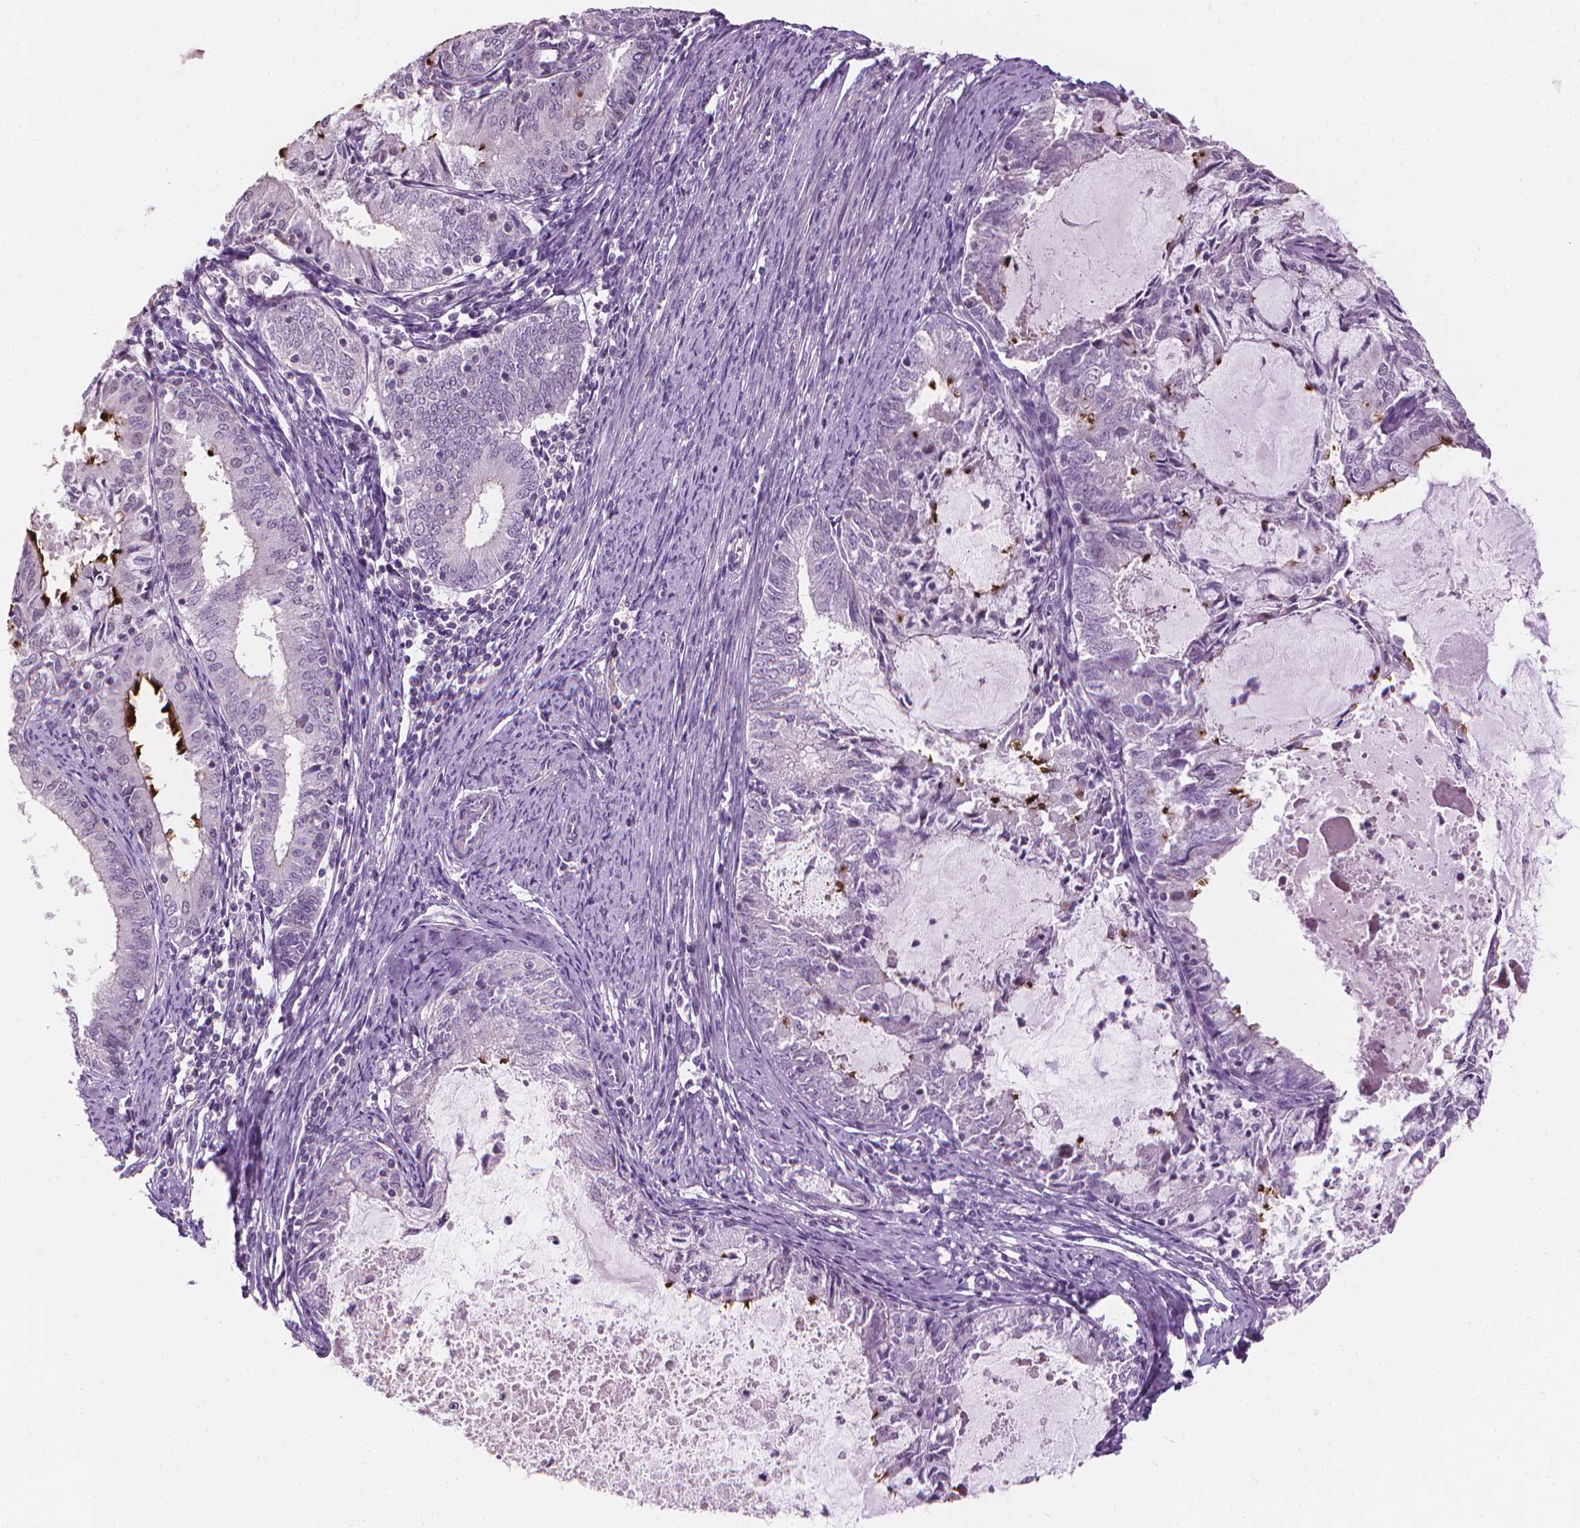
{"staining": {"intensity": "negative", "quantity": "none", "location": "none"}, "tissue": "endometrial cancer", "cell_type": "Tumor cells", "image_type": "cancer", "snomed": [{"axis": "morphology", "description": "Adenocarcinoma, NOS"}, {"axis": "topography", "description": "Endometrium"}], "caption": "The micrograph exhibits no staining of tumor cells in endometrial cancer (adenocarcinoma).", "gene": "SAXO2", "patient": {"sex": "female", "age": 57}}